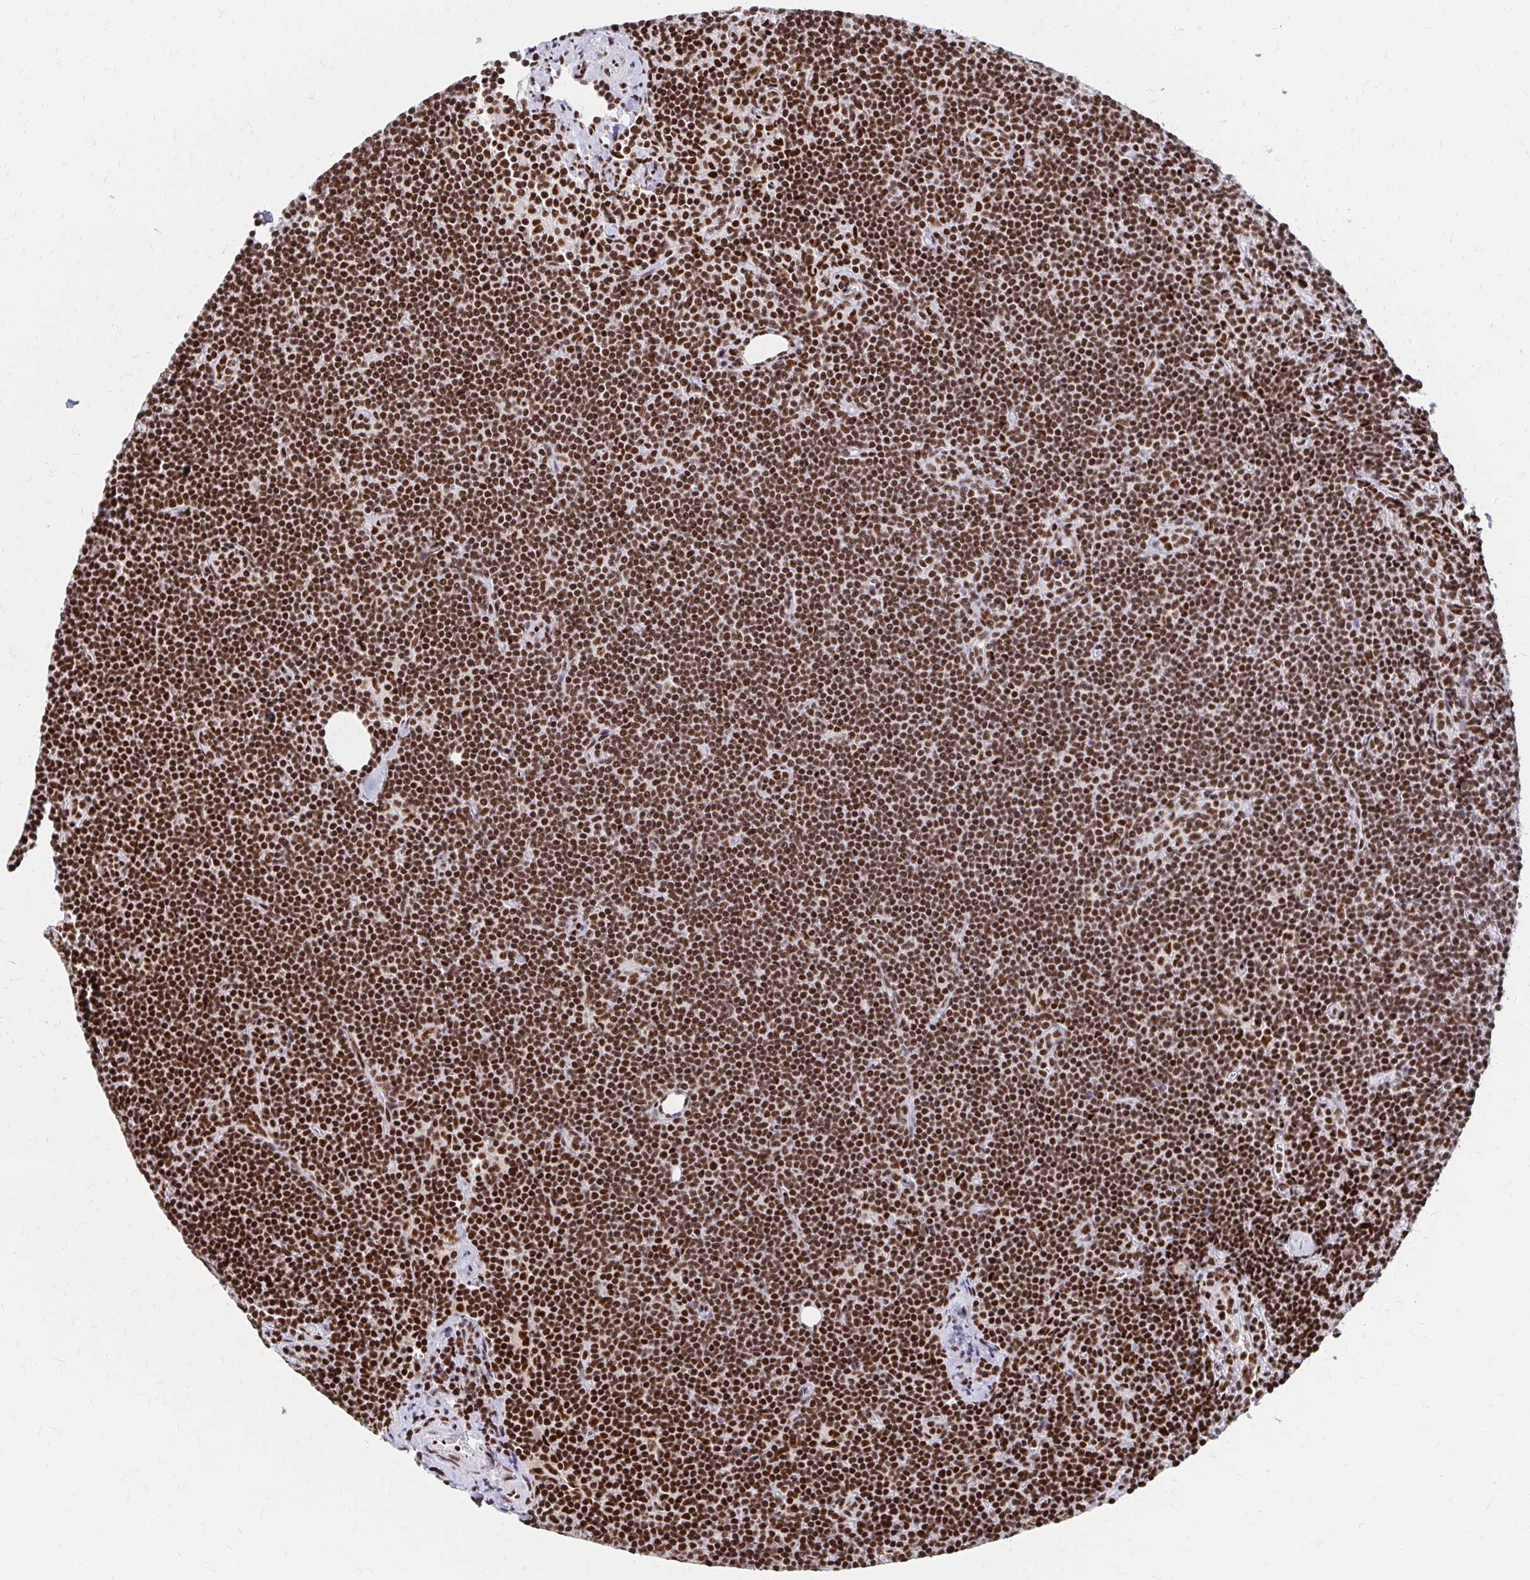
{"staining": {"intensity": "strong", "quantity": ">75%", "location": "nuclear"}, "tissue": "lymphoma", "cell_type": "Tumor cells", "image_type": "cancer", "snomed": [{"axis": "morphology", "description": "Malignant lymphoma, non-Hodgkin's type, Low grade"}, {"axis": "topography", "description": "Lymph node"}], "caption": "Protein staining of lymphoma tissue exhibits strong nuclear staining in about >75% of tumor cells.", "gene": "CNKSR3", "patient": {"sex": "female", "age": 73}}